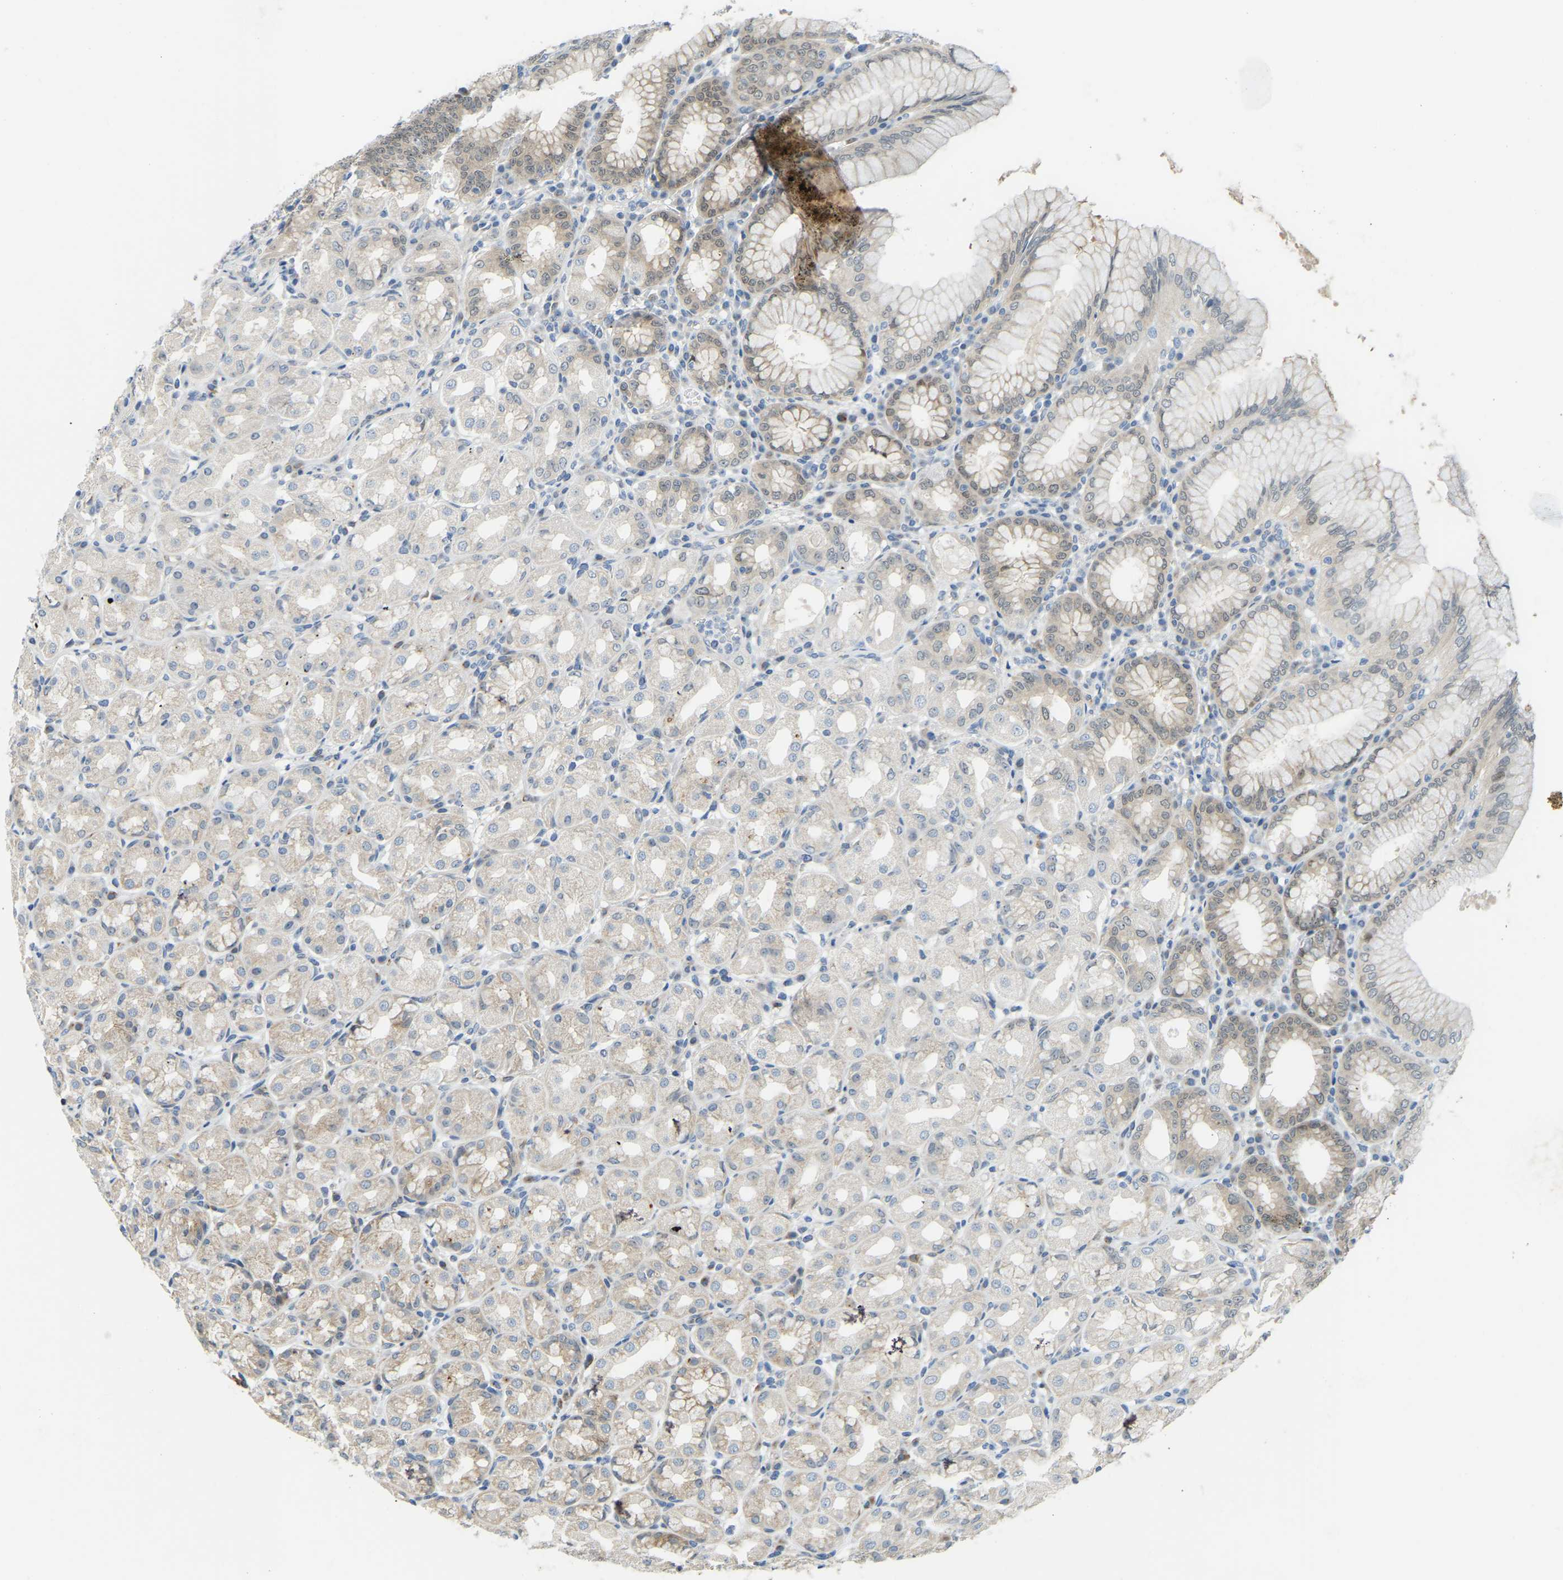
{"staining": {"intensity": "moderate", "quantity": "25%-75%", "location": "cytoplasmic/membranous"}, "tissue": "stomach", "cell_type": "Glandular cells", "image_type": "normal", "snomed": [{"axis": "morphology", "description": "Normal tissue, NOS"}, {"axis": "topography", "description": "Stomach"}, {"axis": "topography", "description": "Stomach, lower"}], "caption": "Human stomach stained for a protein (brown) displays moderate cytoplasmic/membranous positive staining in approximately 25%-75% of glandular cells.", "gene": "NME8", "patient": {"sex": "female", "age": 56}}